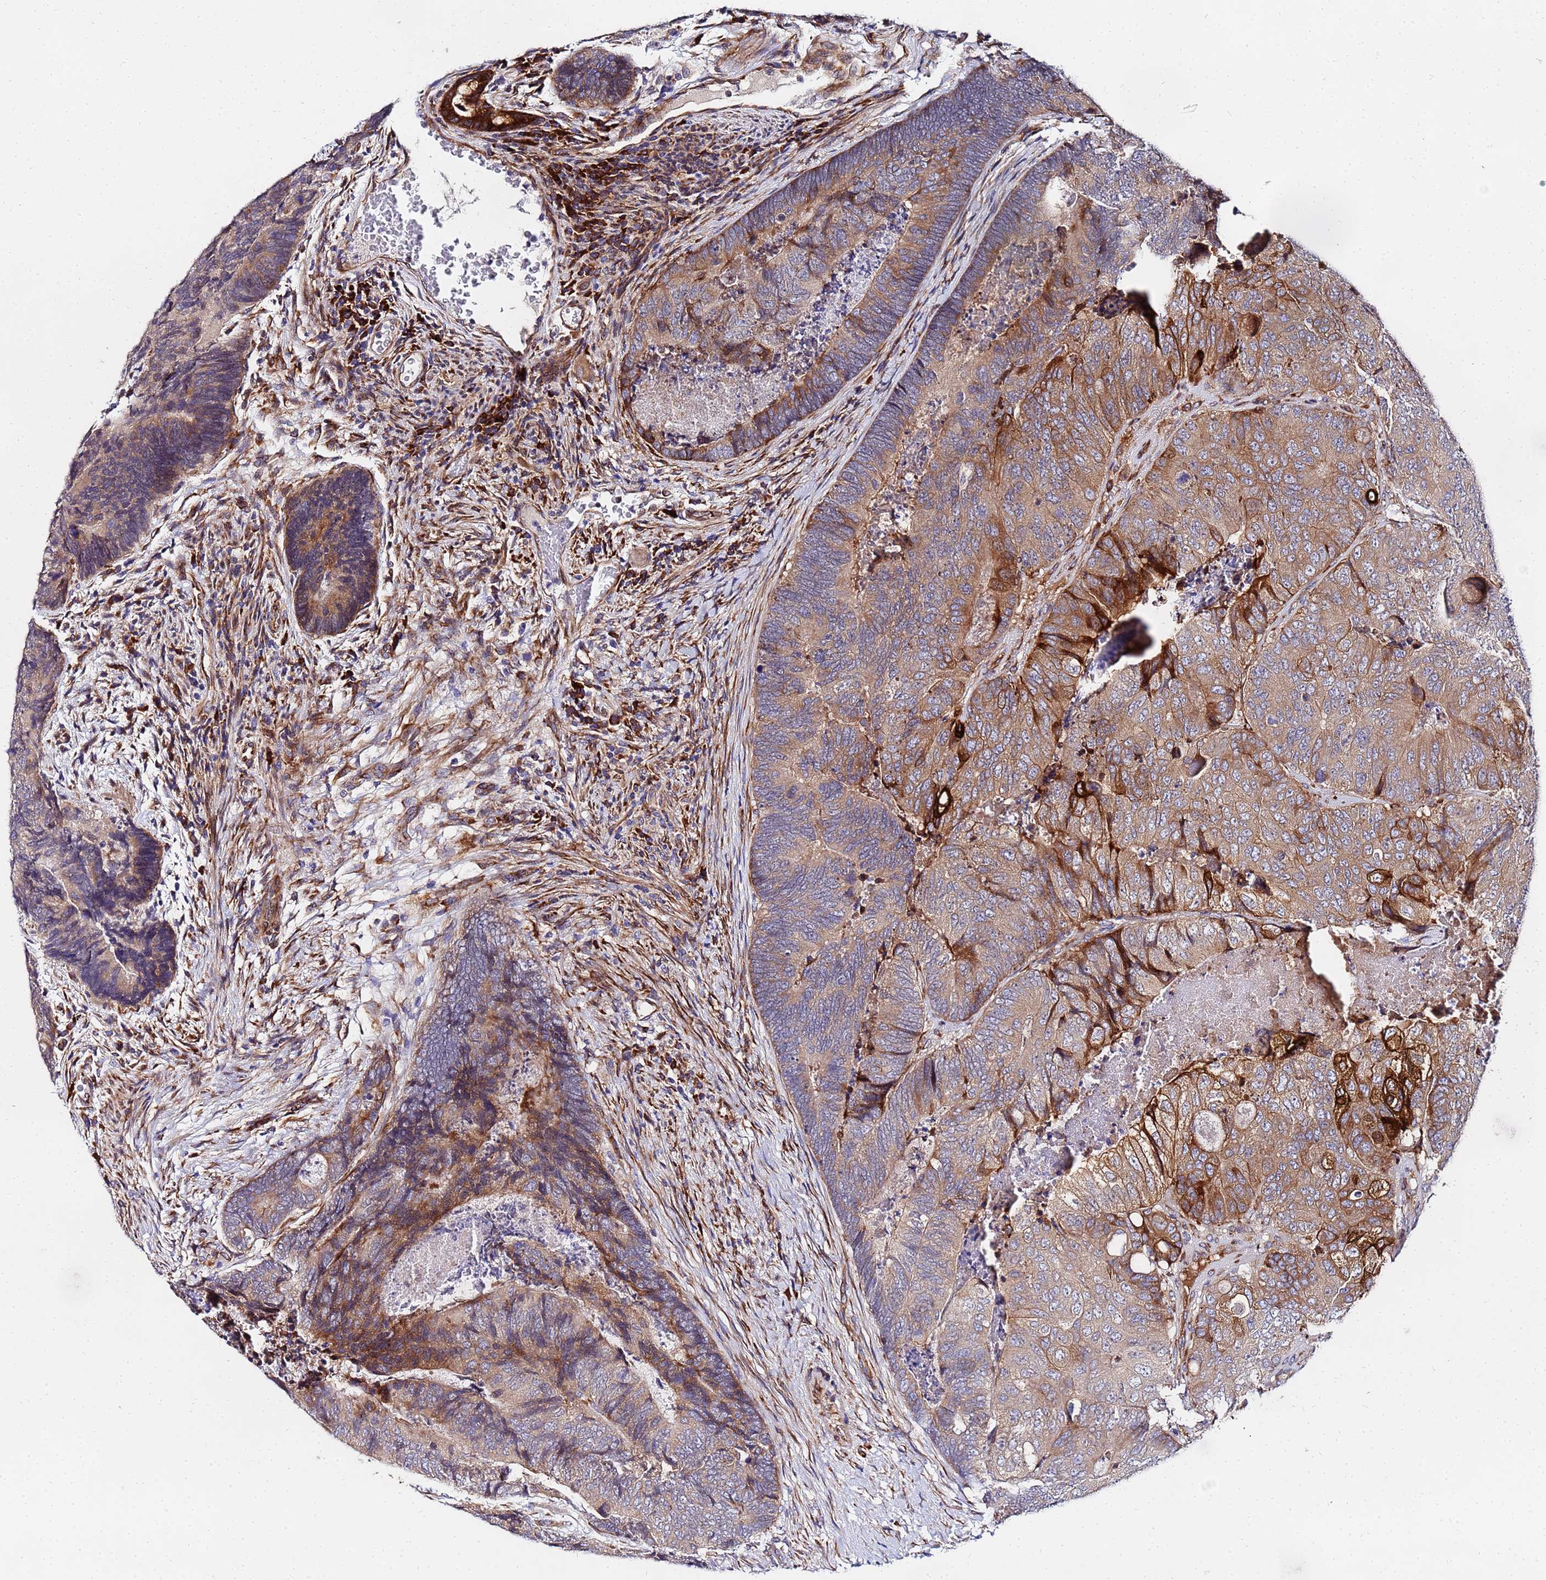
{"staining": {"intensity": "moderate", "quantity": ">75%", "location": "cytoplasmic/membranous"}, "tissue": "colorectal cancer", "cell_type": "Tumor cells", "image_type": "cancer", "snomed": [{"axis": "morphology", "description": "Adenocarcinoma, NOS"}, {"axis": "topography", "description": "Colon"}], "caption": "Adenocarcinoma (colorectal) stained with immunohistochemistry displays moderate cytoplasmic/membranous staining in approximately >75% of tumor cells.", "gene": "POM121", "patient": {"sex": "female", "age": 67}}